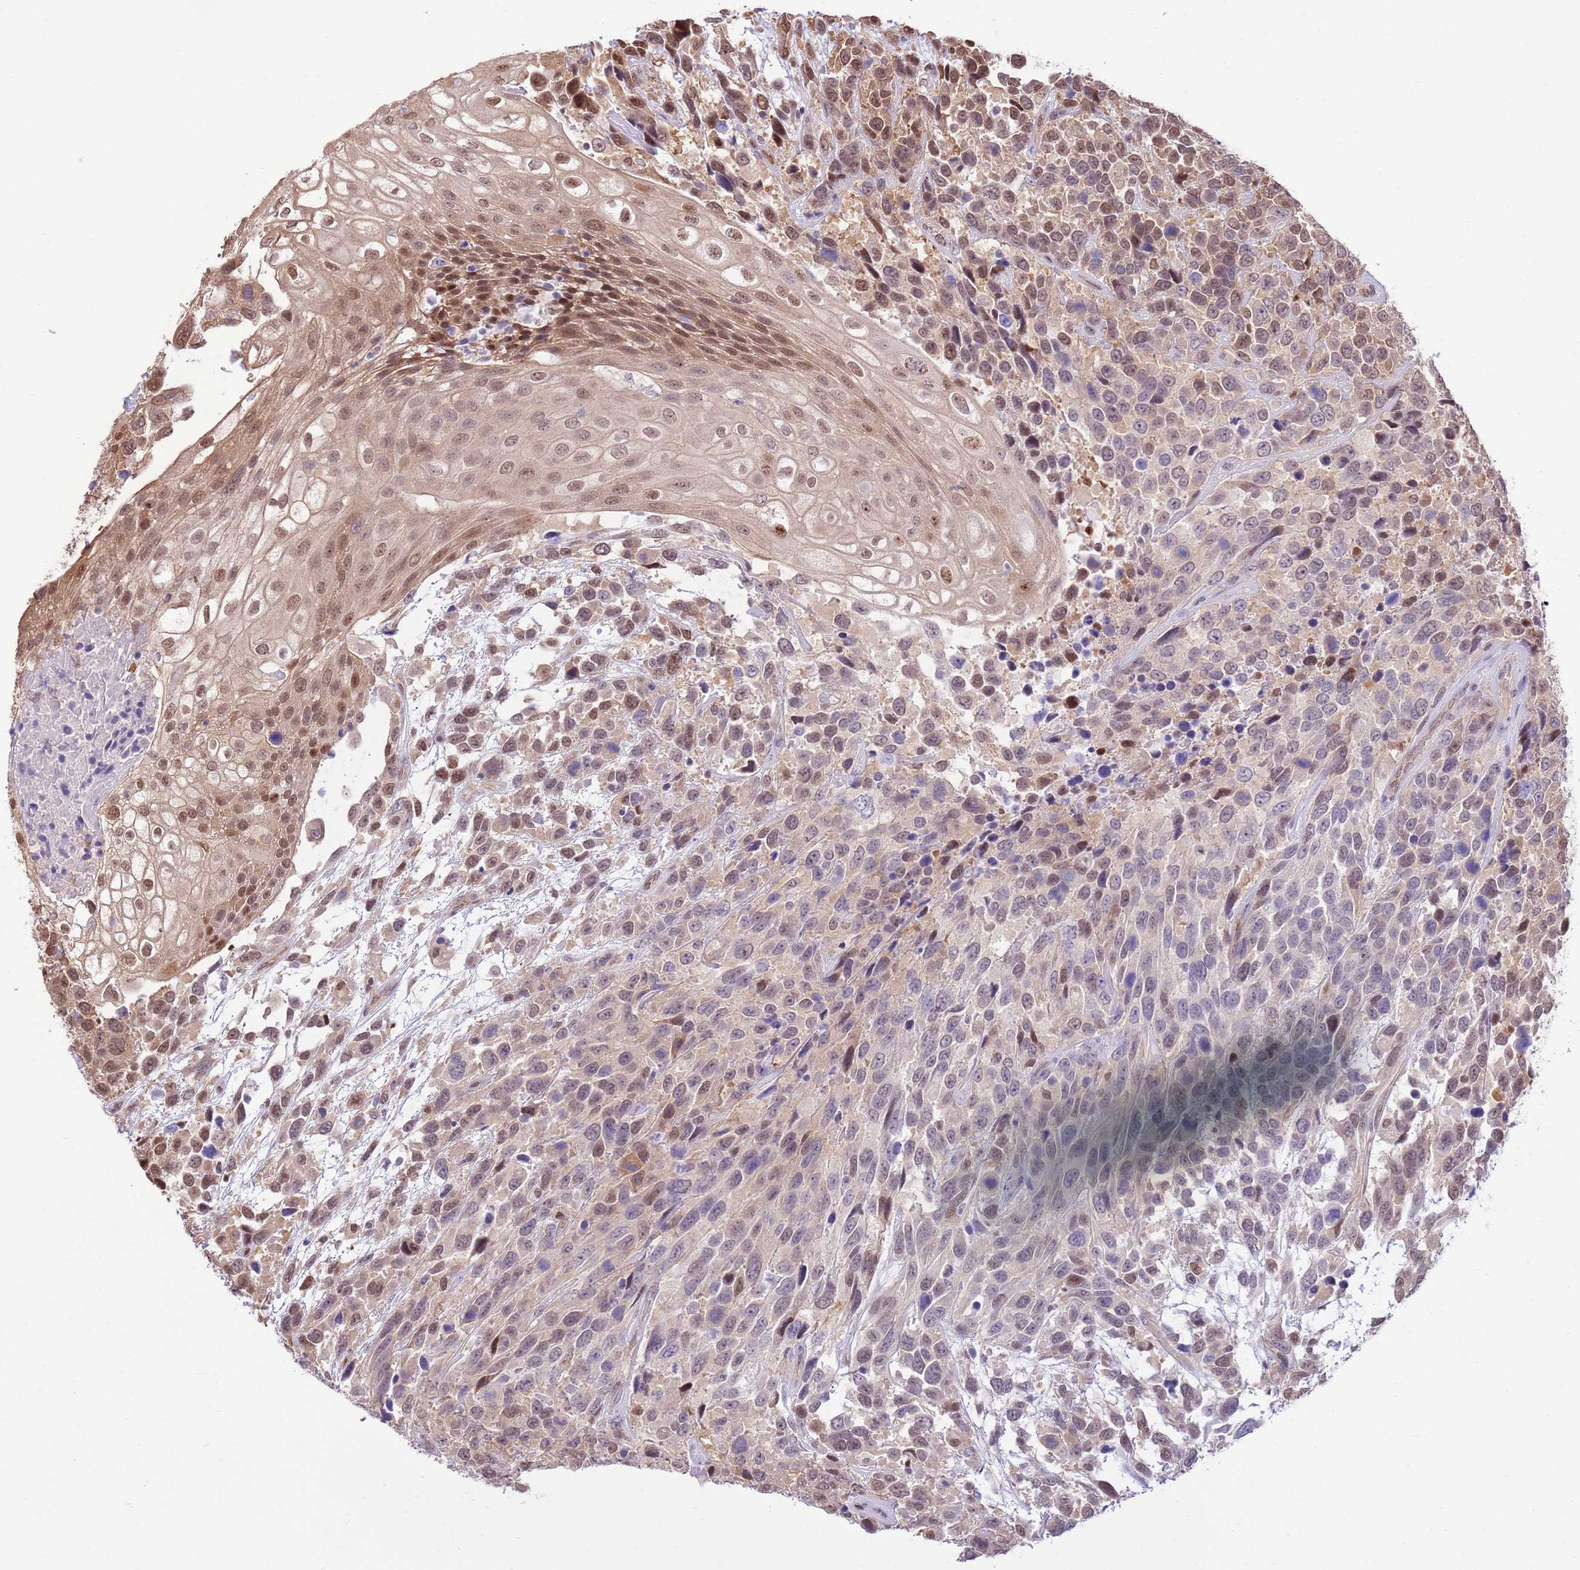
{"staining": {"intensity": "moderate", "quantity": "25%-75%", "location": "nuclear"}, "tissue": "urothelial cancer", "cell_type": "Tumor cells", "image_type": "cancer", "snomed": [{"axis": "morphology", "description": "Urothelial carcinoma, High grade"}, {"axis": "topography", "description": "Urinary bladder"}], "caption": "Immunohistochemical staining of human urothelial cancer shows medium levels of moderate nuclear positivity in approximately 25%-75% of tumor cells. (DAB (3,3'-diaminobenzidine) IHC, brown staining for protein, blue staining for nuclei).", "gene": "NSFL1C", "patient": {"sex": "female", "age": 70}}